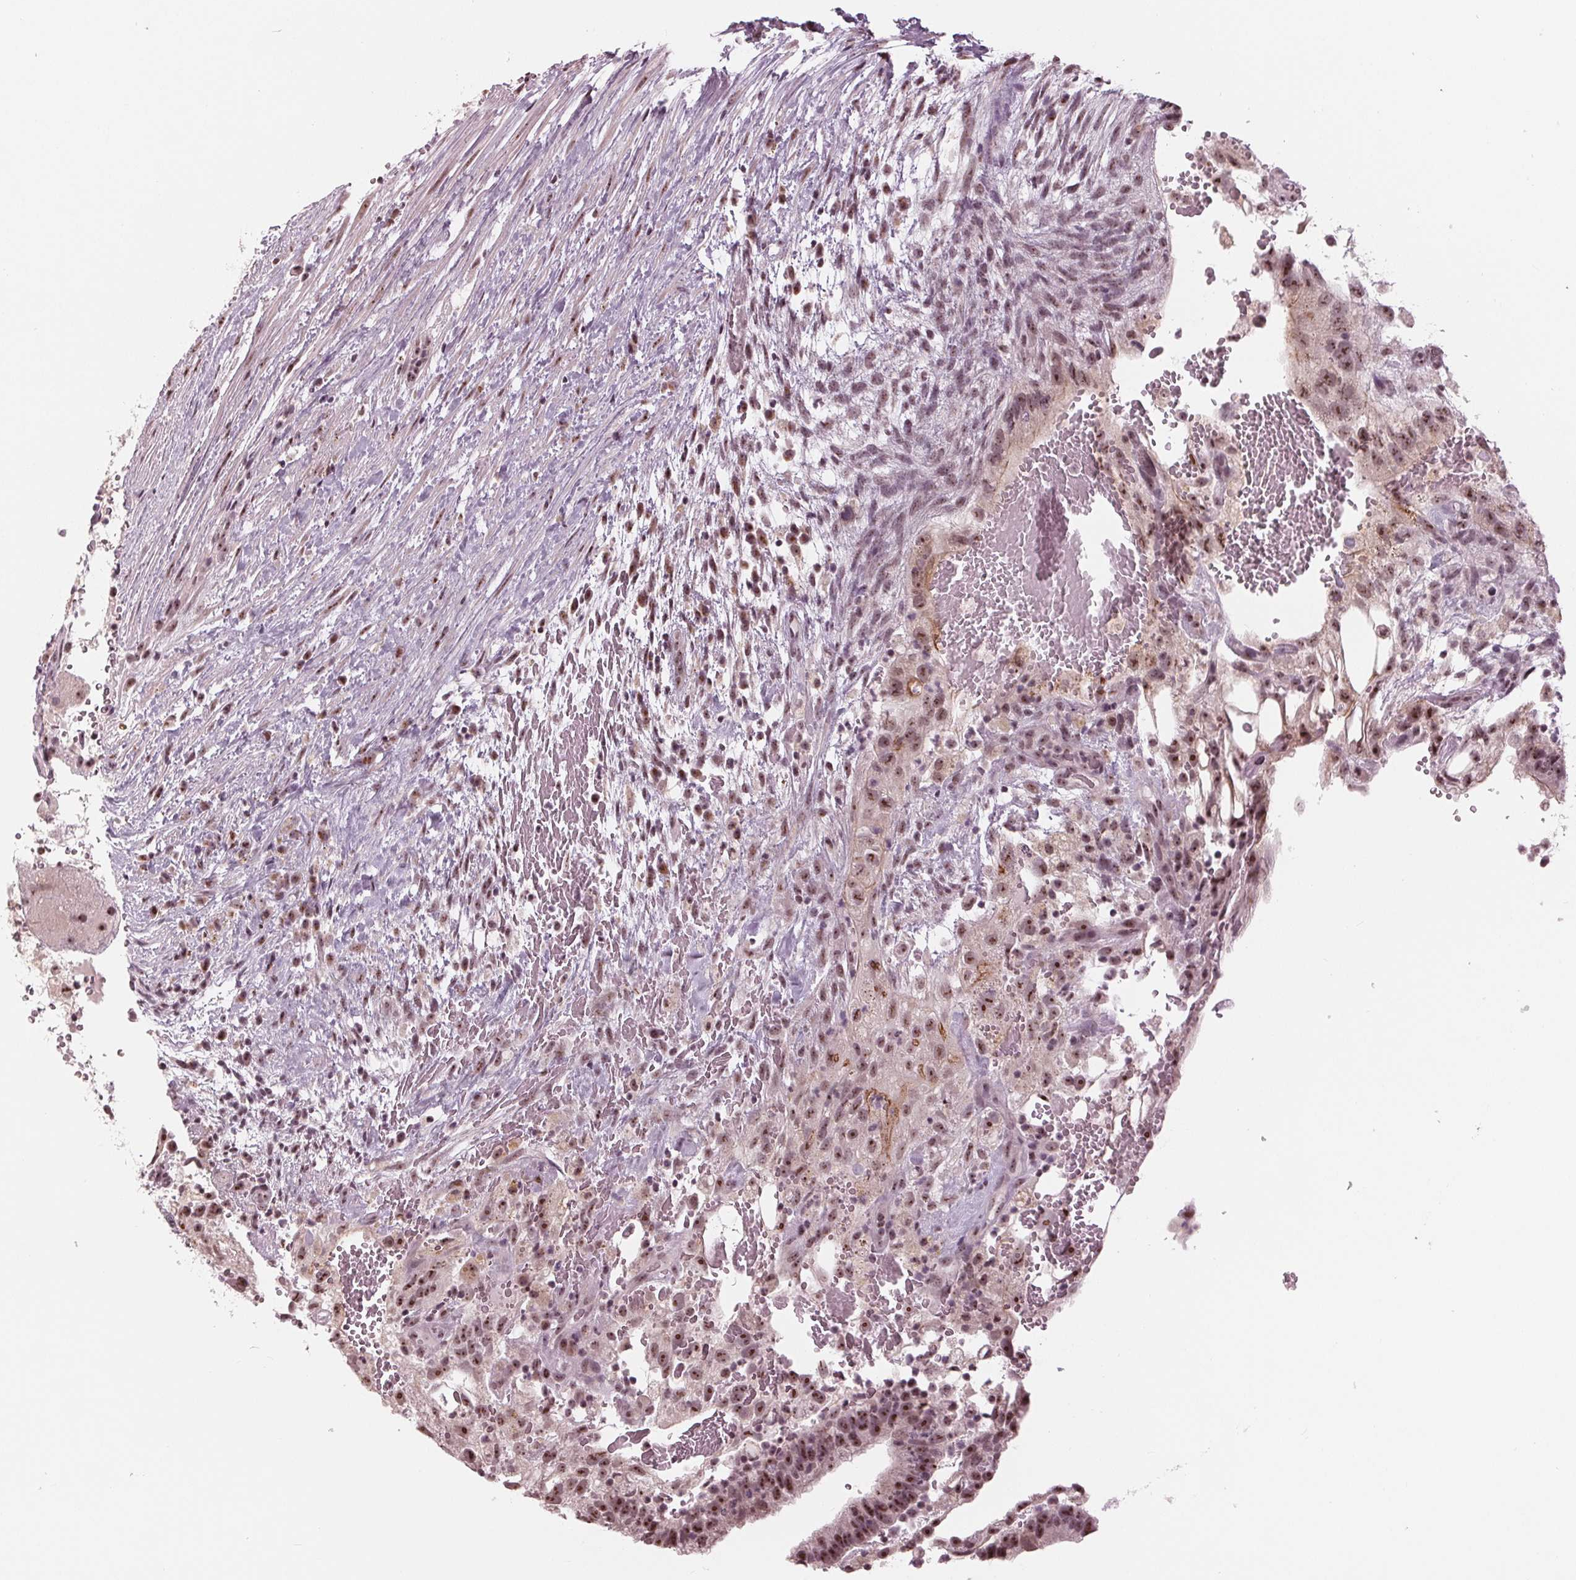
{"staining": {"intensity": "moderate", "quantity": ">75%", "location": "nuclear"}, "tissue": "testis cancer", "cell_type": "Tumor cells", "image_type": "cancer", "snomed": [{"axis": "morphology", "description": "Normal tissue, NOS"}, {"axis": "morphology", "description": "Carcinoma, Embryonal, NOS"}, {"axis": "topography", "description": "Testis"}], "caption": "This is a histology image of IHC staining of embryonal carcinoma (testis), which shows moderate staining in the nuclear of tumor cells.", "gene": "SLX4", "patient": {"sex": "male", "age": 32}}